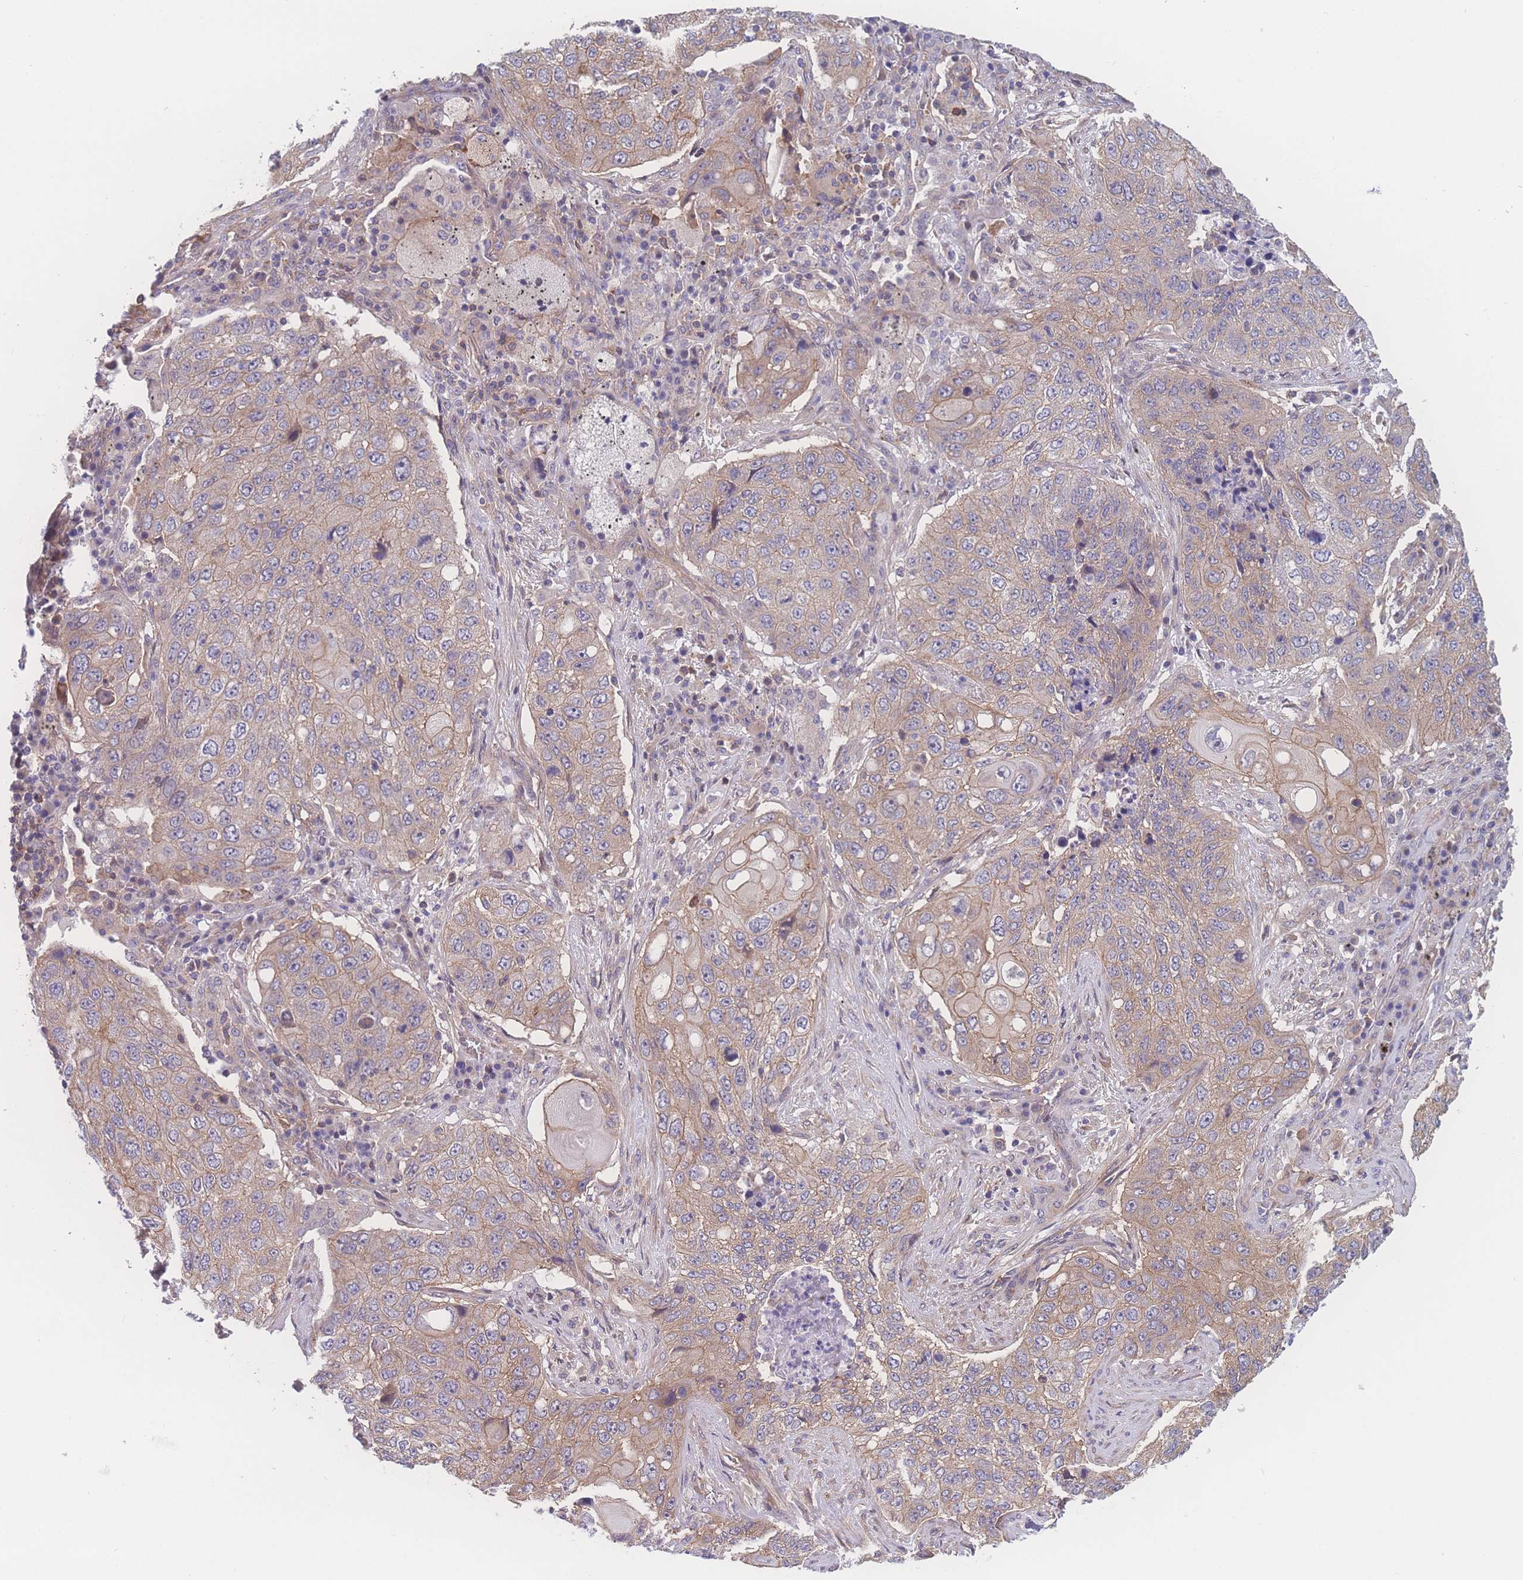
{"staining": {"intensity": "weak", "quantity": ">75%", "location": "cytoplasmic/membranous"}, "tissue": "lung cancer", "cell_type": "Tumor cells", "image_type": "cancer", "snomed": [{"axis": "morphology", "description": "Squamous cell carcinoma, NOS"}, {"axis": "topography", "description": "Lung"}], "caption": "This image shows IHC staining of lung cancer, with low weak cytoplasmic/membranous staining in approximately >75% of tumor cells.", "gene": "CFAP97", "patient": {"sex": "female", "age": 63}}